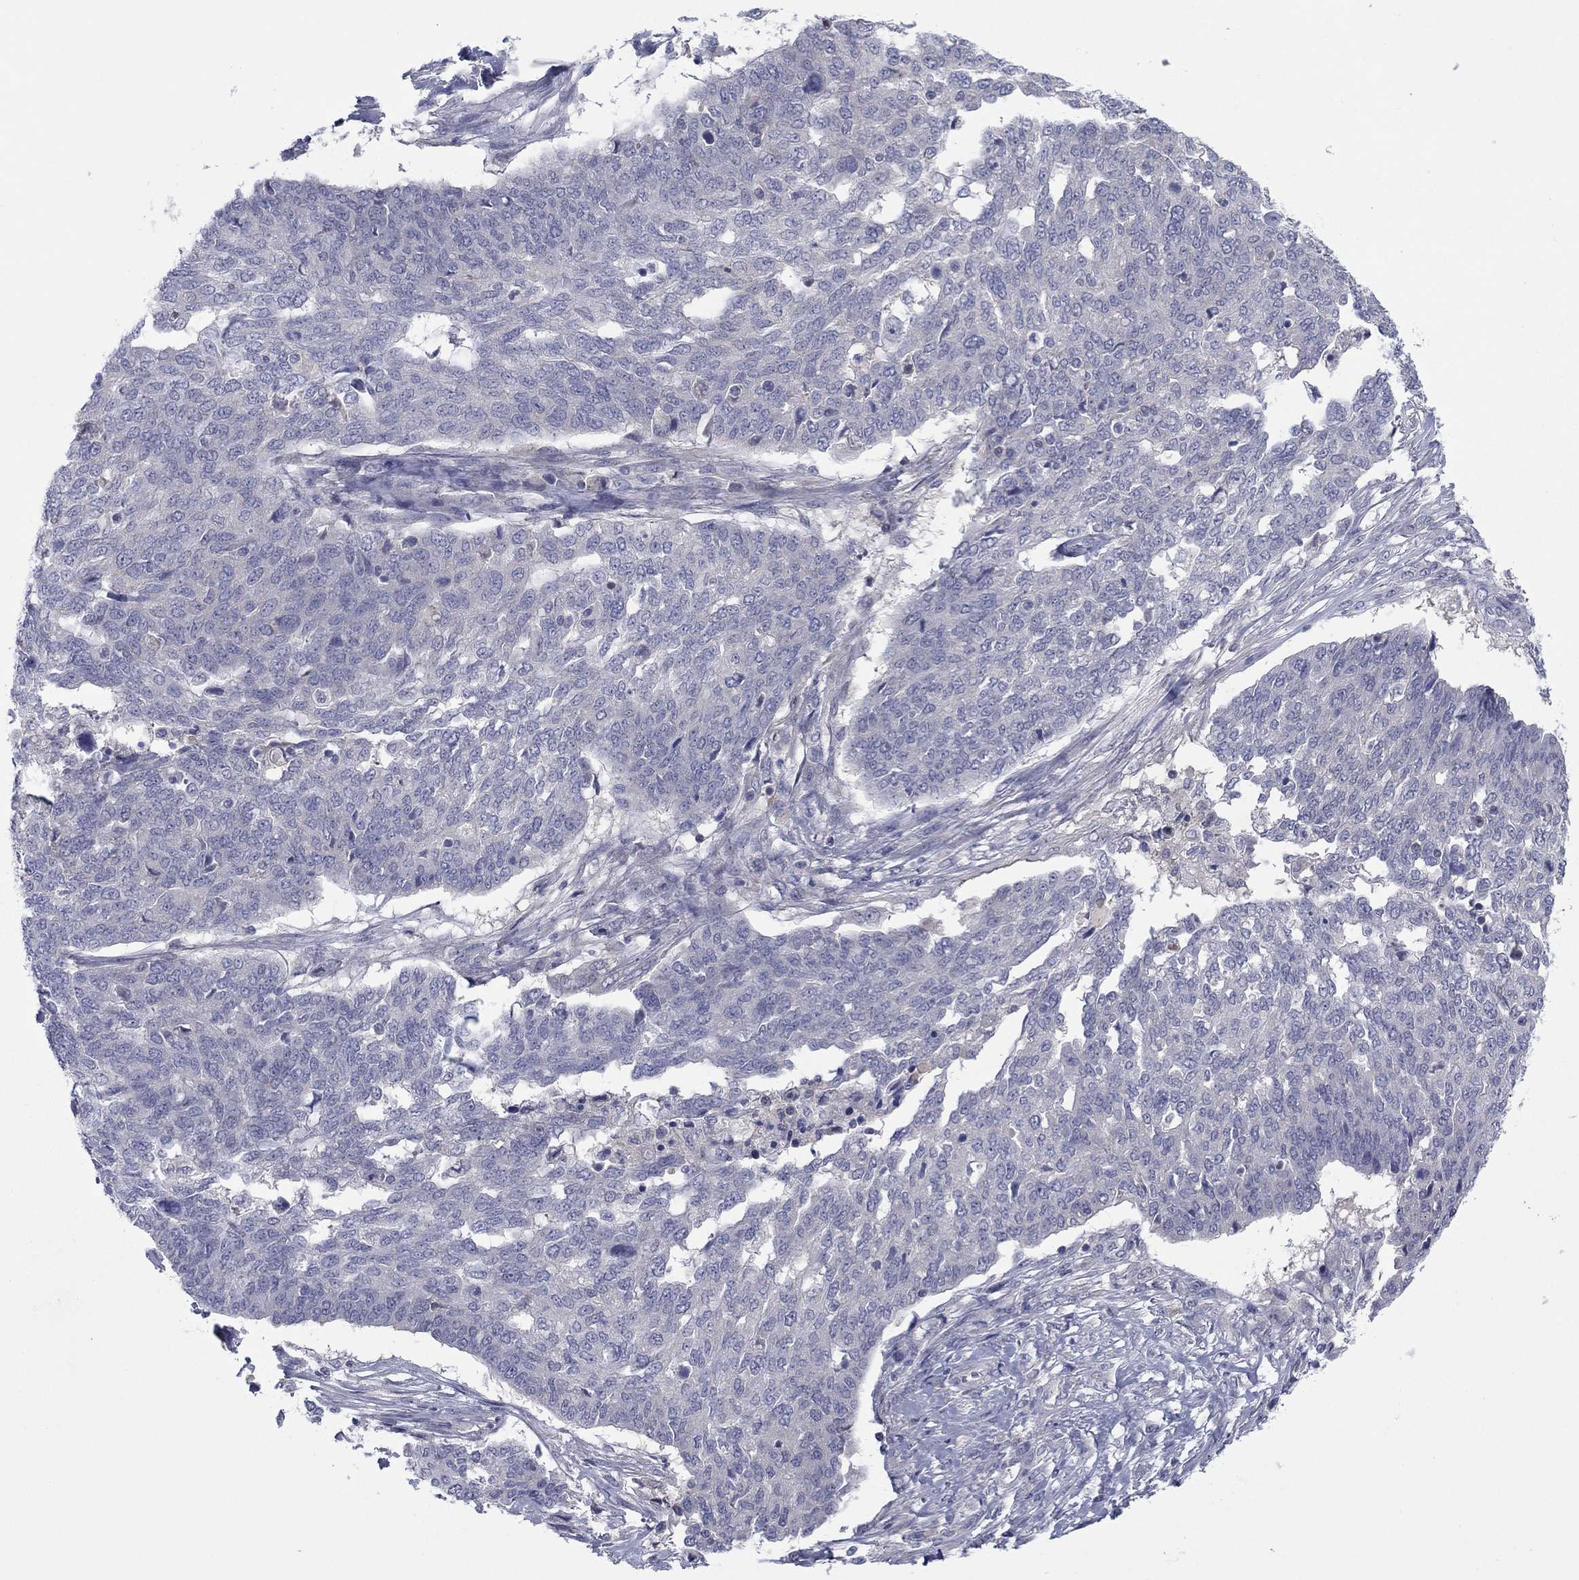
{"staining": {"intensity": "negative", "quantity": "none", "location": "none"}, "tissue": "ovarian cancer", "cell_type": "Tumor cells", "image_type": "cancer", "snomed": [{"axis": "morphology", "description": "Cystadenocarcinoma, serous, NOS"}, {"axis": "topography", "description": "Ovary"}], "caption": "Immunohistochemical staining of human ovarian cancer (serous cystadenocarcinoma) exhibits no significant expression in tumor cells.", "gene": "GRHPR", "patient": {"sex": "female", "age": 67}}